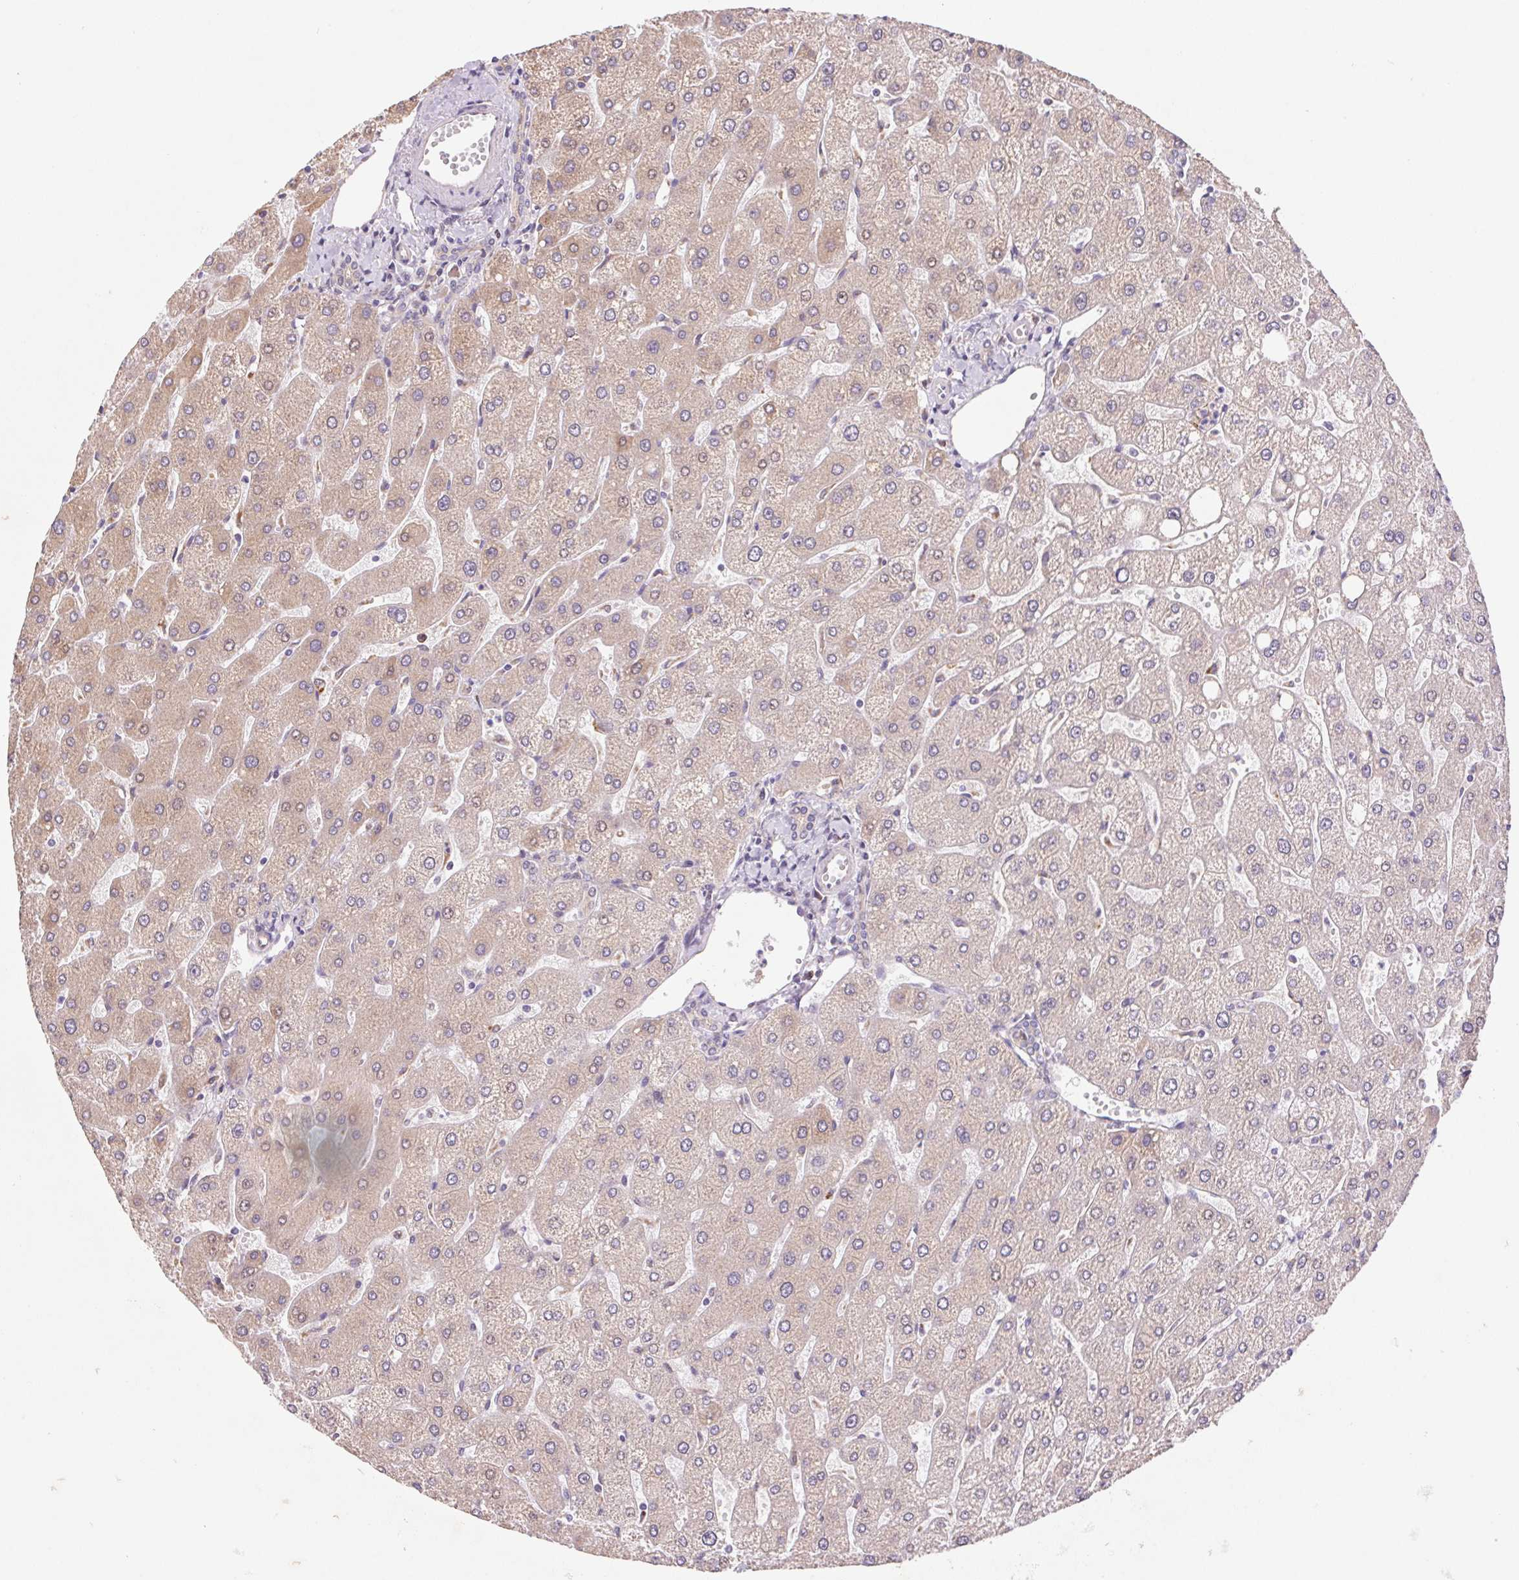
{"staining": {"intensity": "negative", "quantity": "none", "location": "none"}, "tissue": "liver", "cell_type": "Cholangiocytes", "image_type": "normal", "snomed": [{"axis": "morphology", "description": "Normal tissue, NOS"}, {"axis": "topography", "description": "Liver"}], "caption": "Immunohistochemical staining of unremarkable liver demonstrates no significant positivity in cholangiocytes.", "gene": "KLHL20", "patient": {"sex": "male", "age": 67}}